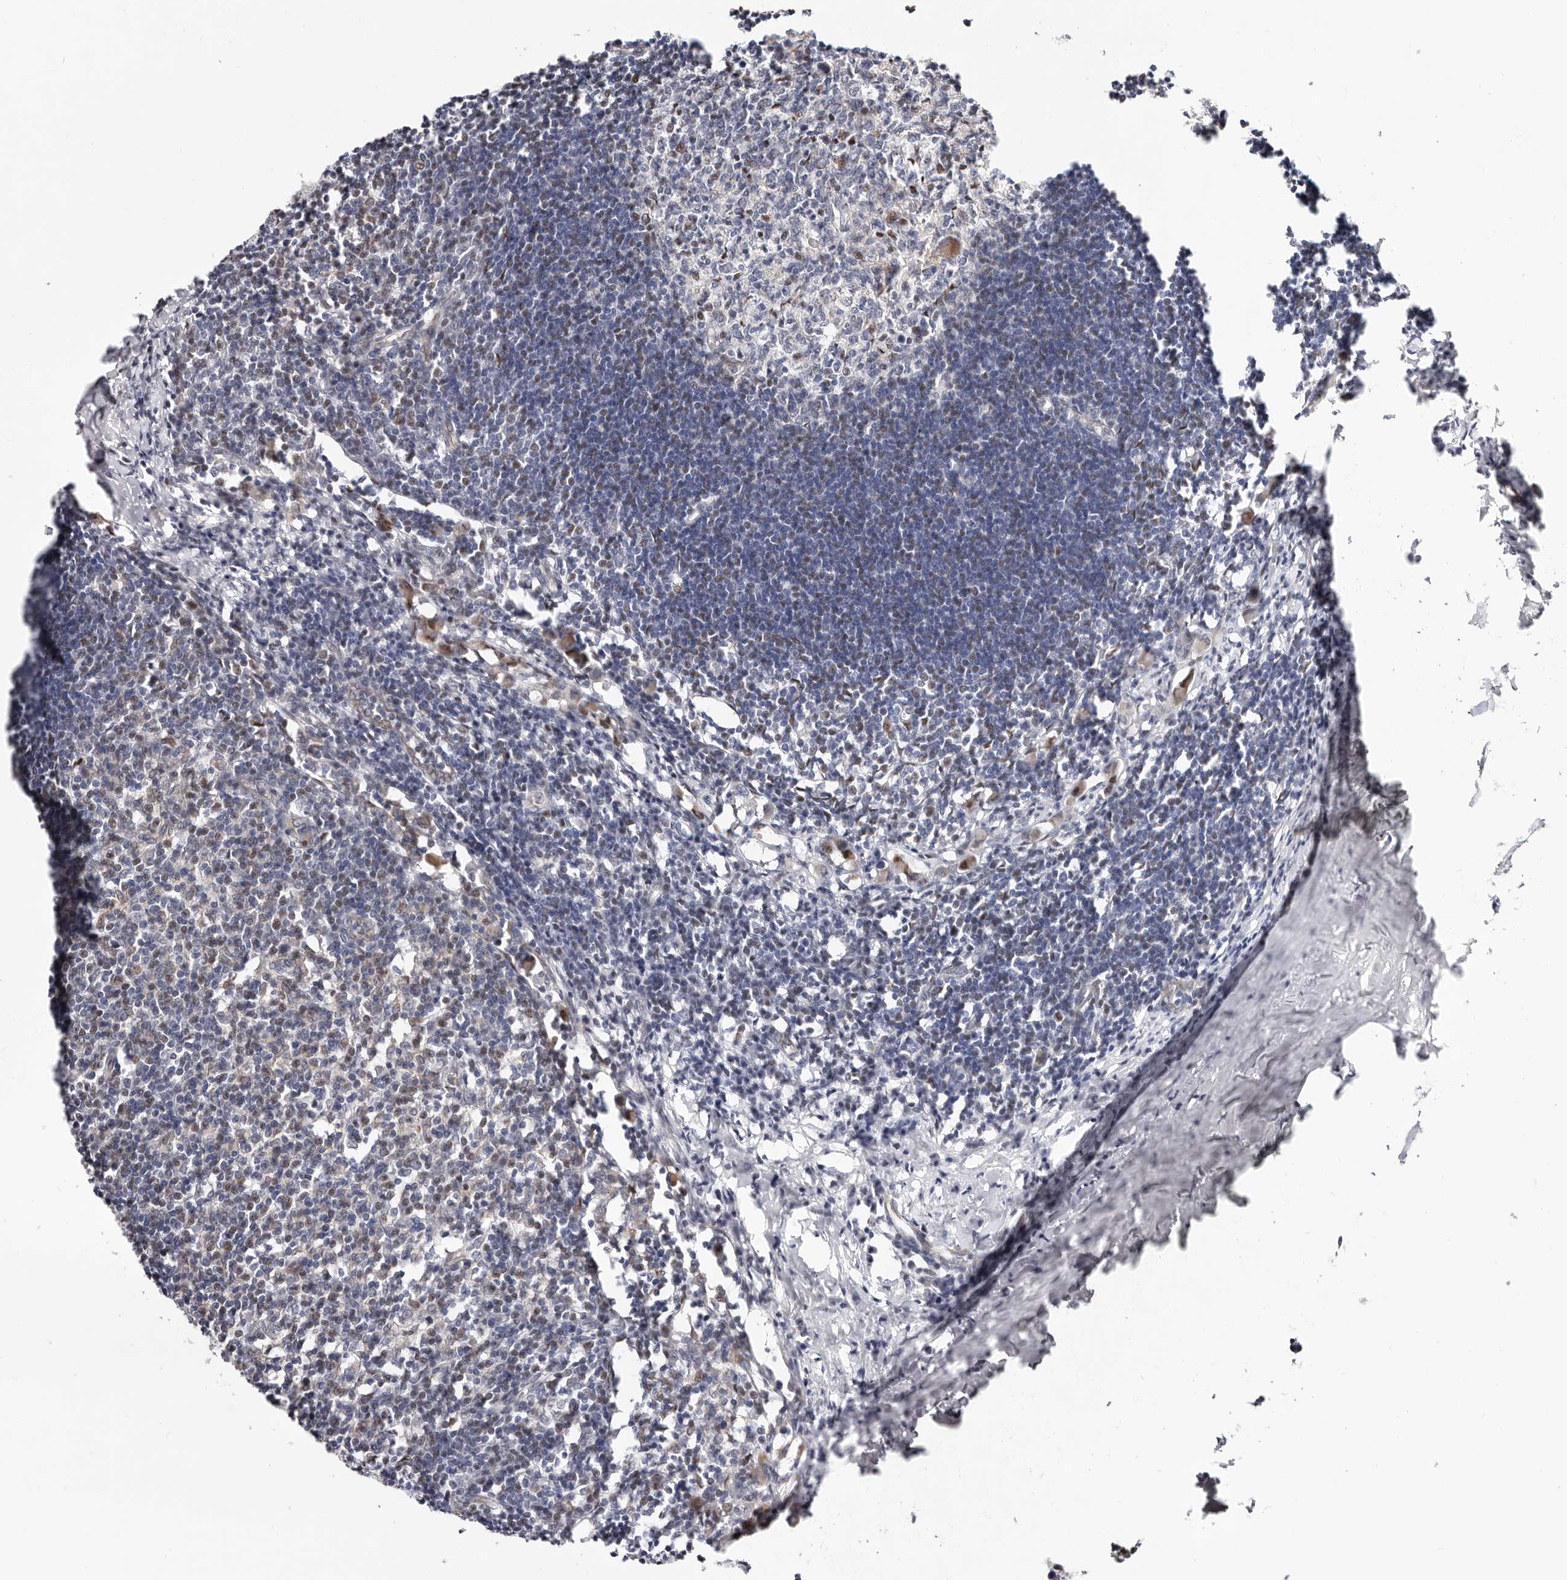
{"staining": {"intensity": "moderate", "quantity": "<25%", "location": "nuclear"}, "tissue": "lymph node", "cell_type": "Germinal center cells", "image_type": "normal", "snomed": [{"axis": "morphology", "description": "Normal tissue, NOS"}, {"axis": "morphology", "description": "Malignant melanoma, Metastatic site"}, {"axis": "topography", "description": "Lymph node"}], "caption": "Lymph node stained for a protein (brown) displays moderate nuclear positive staining in about <25% of germinal center cells.", "gene": "EPHX3", "patient": {"sex": "male", "age": 41}}